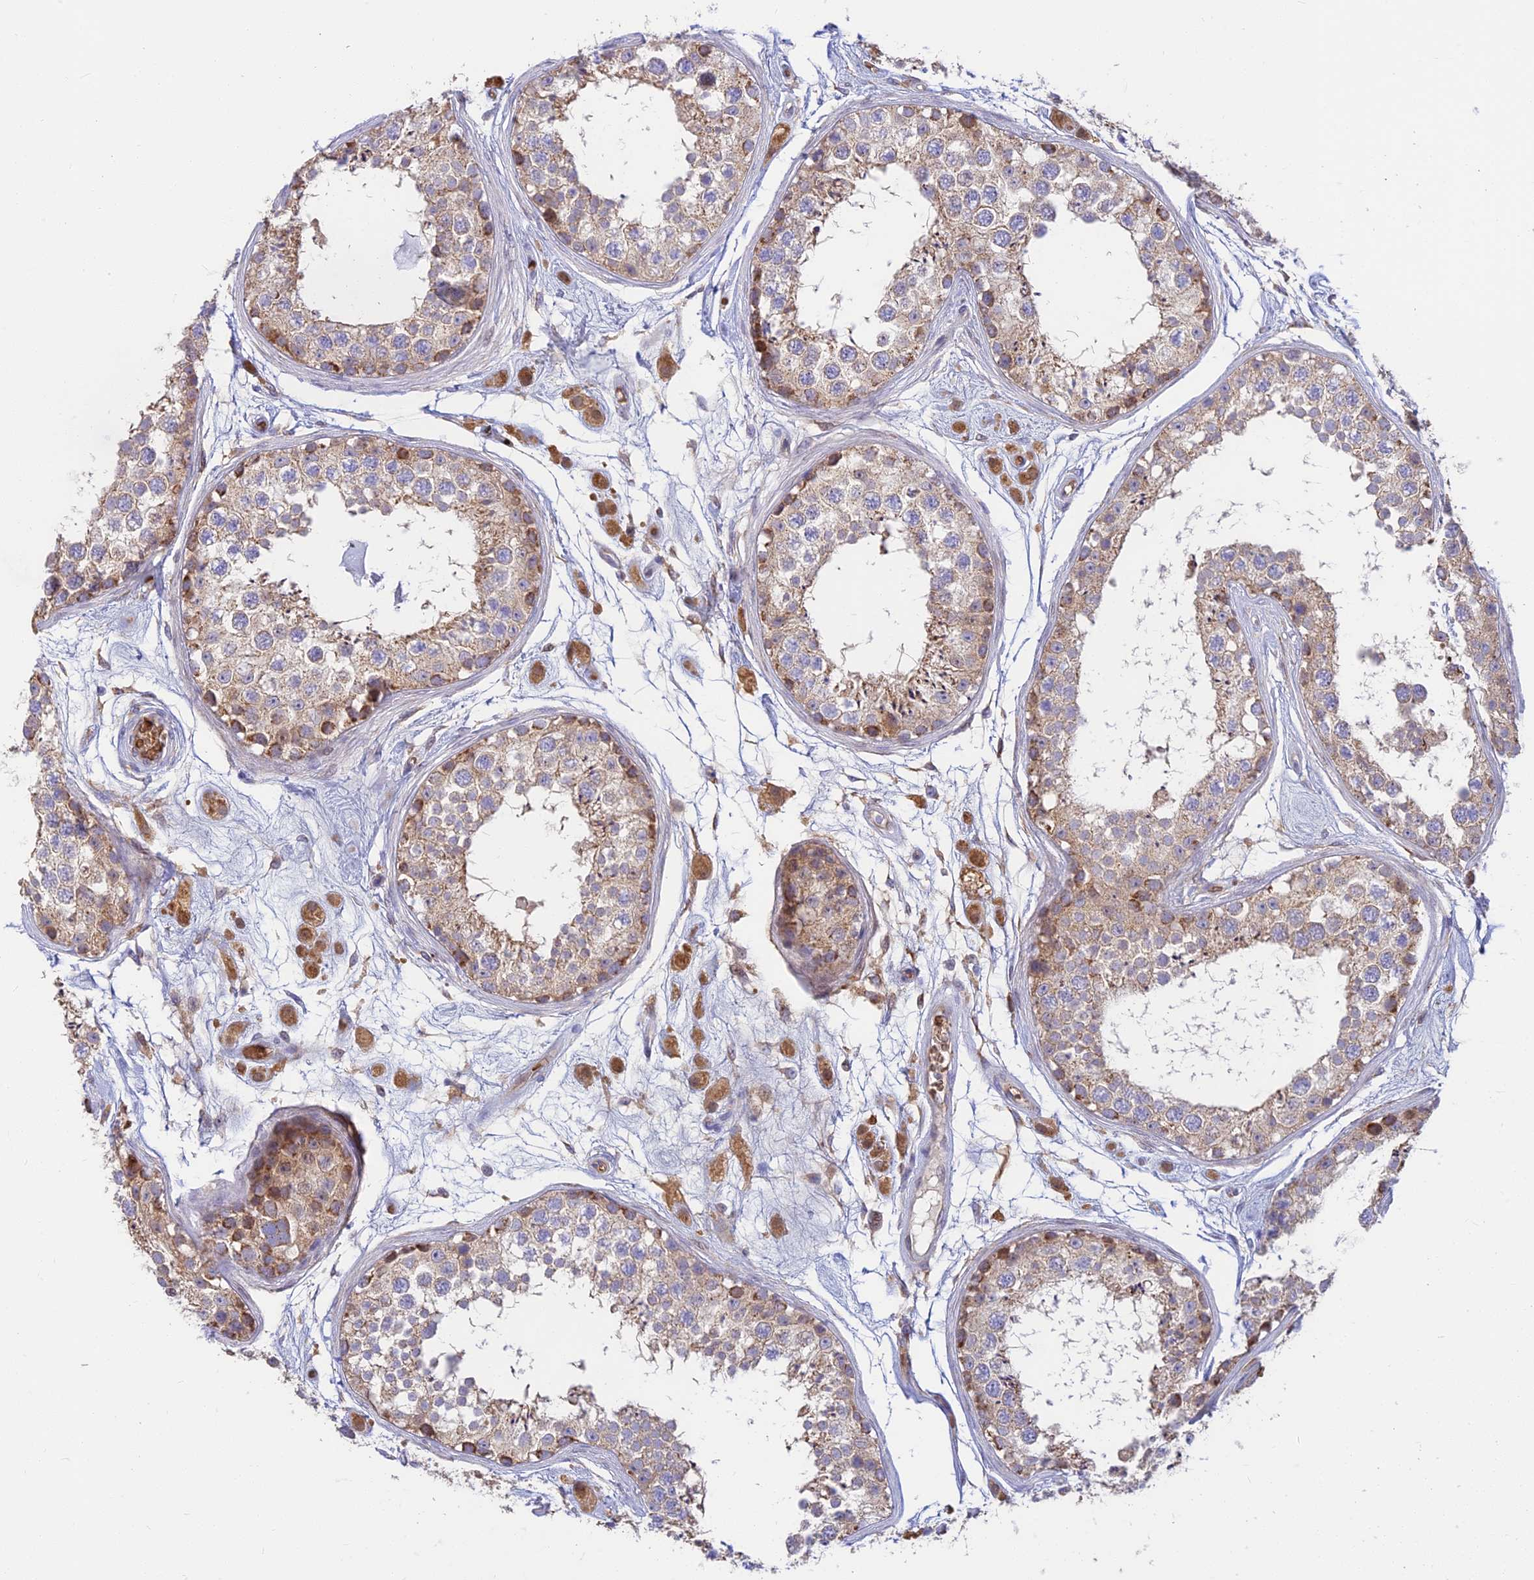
{"staining": {"intensity": "moderate", "quantity": "<25%", "location": "cytoplasmic/membranous"}, "tissue": "testis", "cell_type": "Cells in seminiferous ducts", "image_type": "normal", "snomed": [{"axis": "morphology", "description": "Normal tissue, NOS"}, {"axis": "topography", "description": "Testis"}], "caption": "There is low levels of moderate cytoplasmic/membranous positivity in cells in seminiferous ducts of unremarkable testis, as demonstrated by immunohistochemical staining (brown color).", "gene": "UFSP2", "patient": {"sex": "male", "age": 25}}